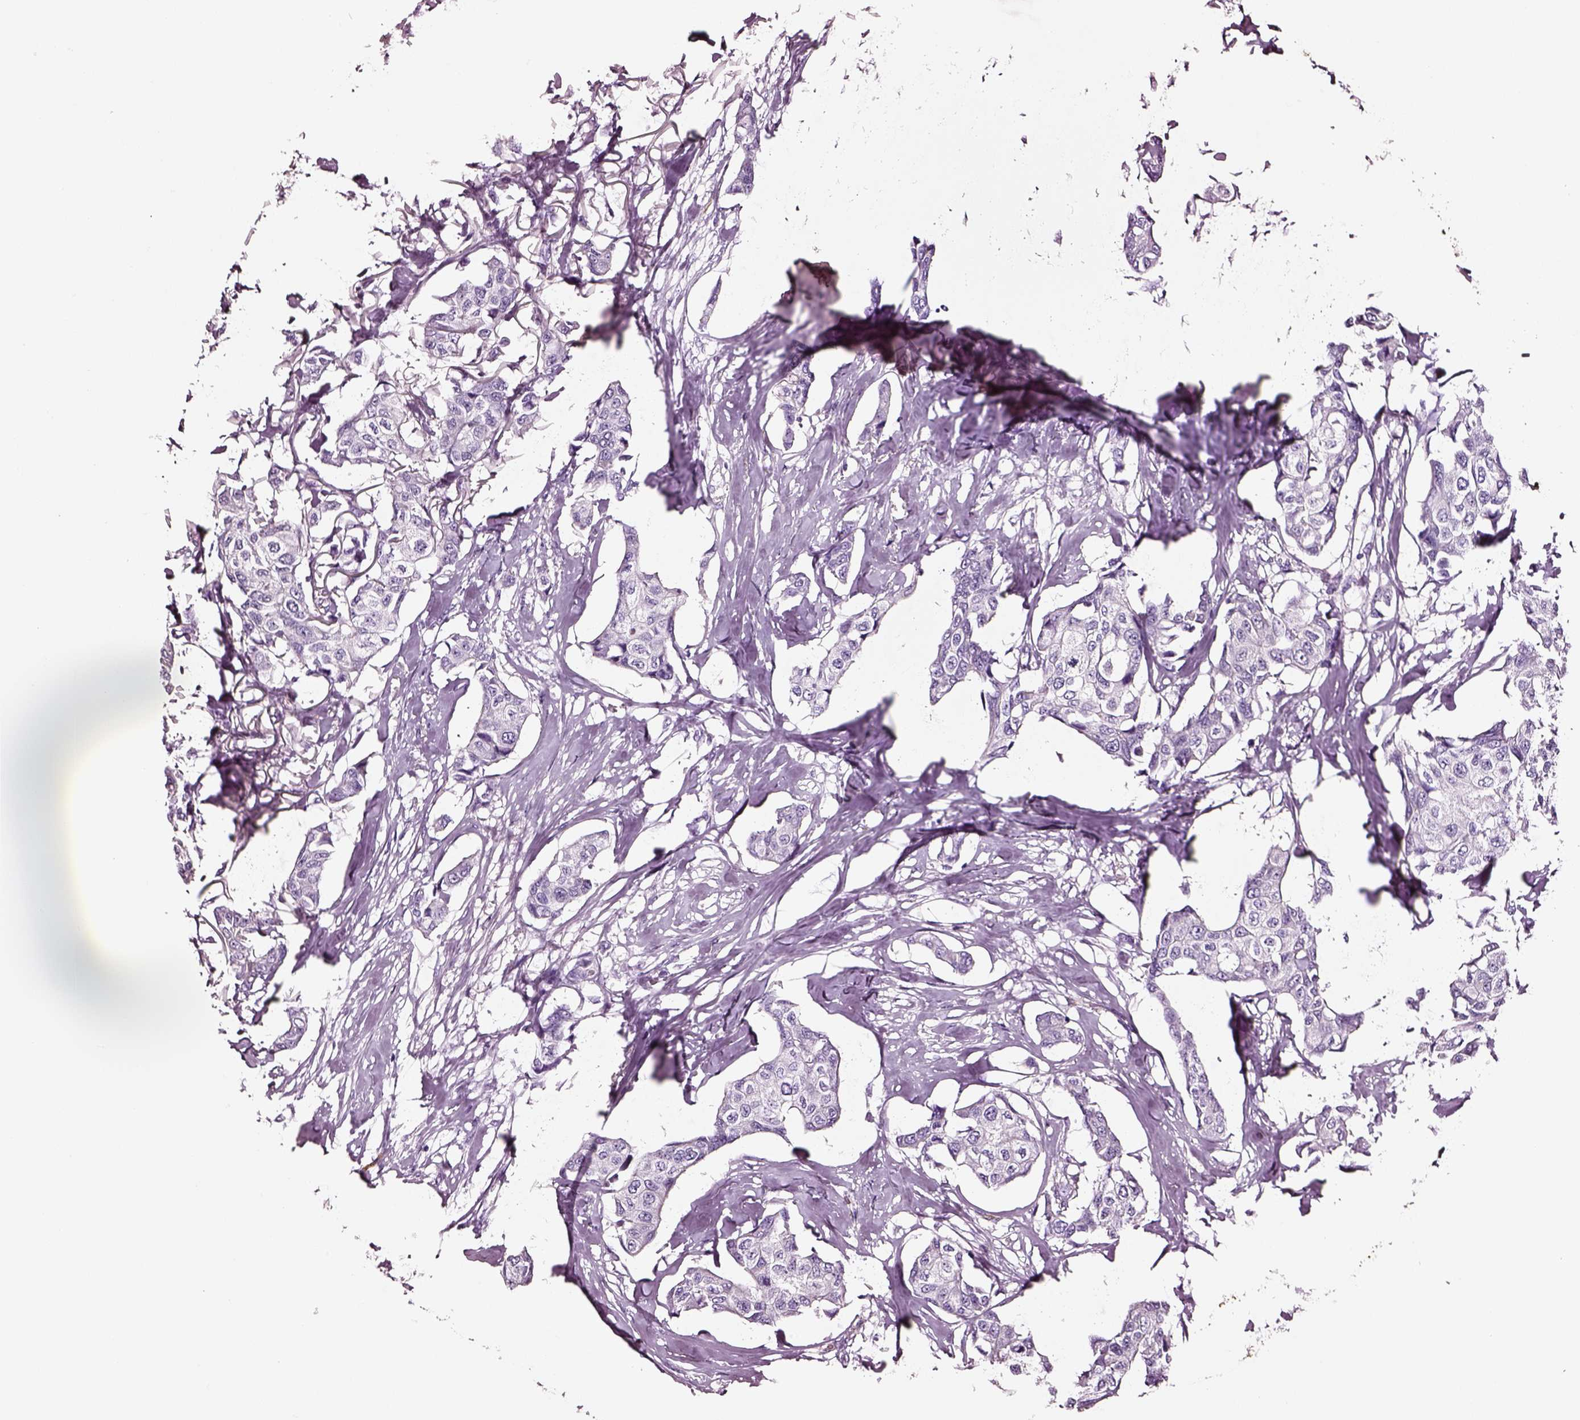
{"staining": {"intensity": "negative", "quantity": "none", "location": "none"}, "tissue": "breast cancer", "cell_type": "Tumor cells", "image_type": "cancer", "snomed": [{"axis": "morphology", "description": "Duct carcinoma"}, {"axis": "topography", "description": "Breast"}], "caption": "DAB immunohistochemical staining of breast cancer (infiltrating ductal carcinoma) displays no significant positivity in tumor cells. (DAB (3,3'-diaminobenzidine) immunohistochemistry with hematoxylin counter stain).", "gene": "DPEP1", "patient": {"sex": "female", "age": 80}}